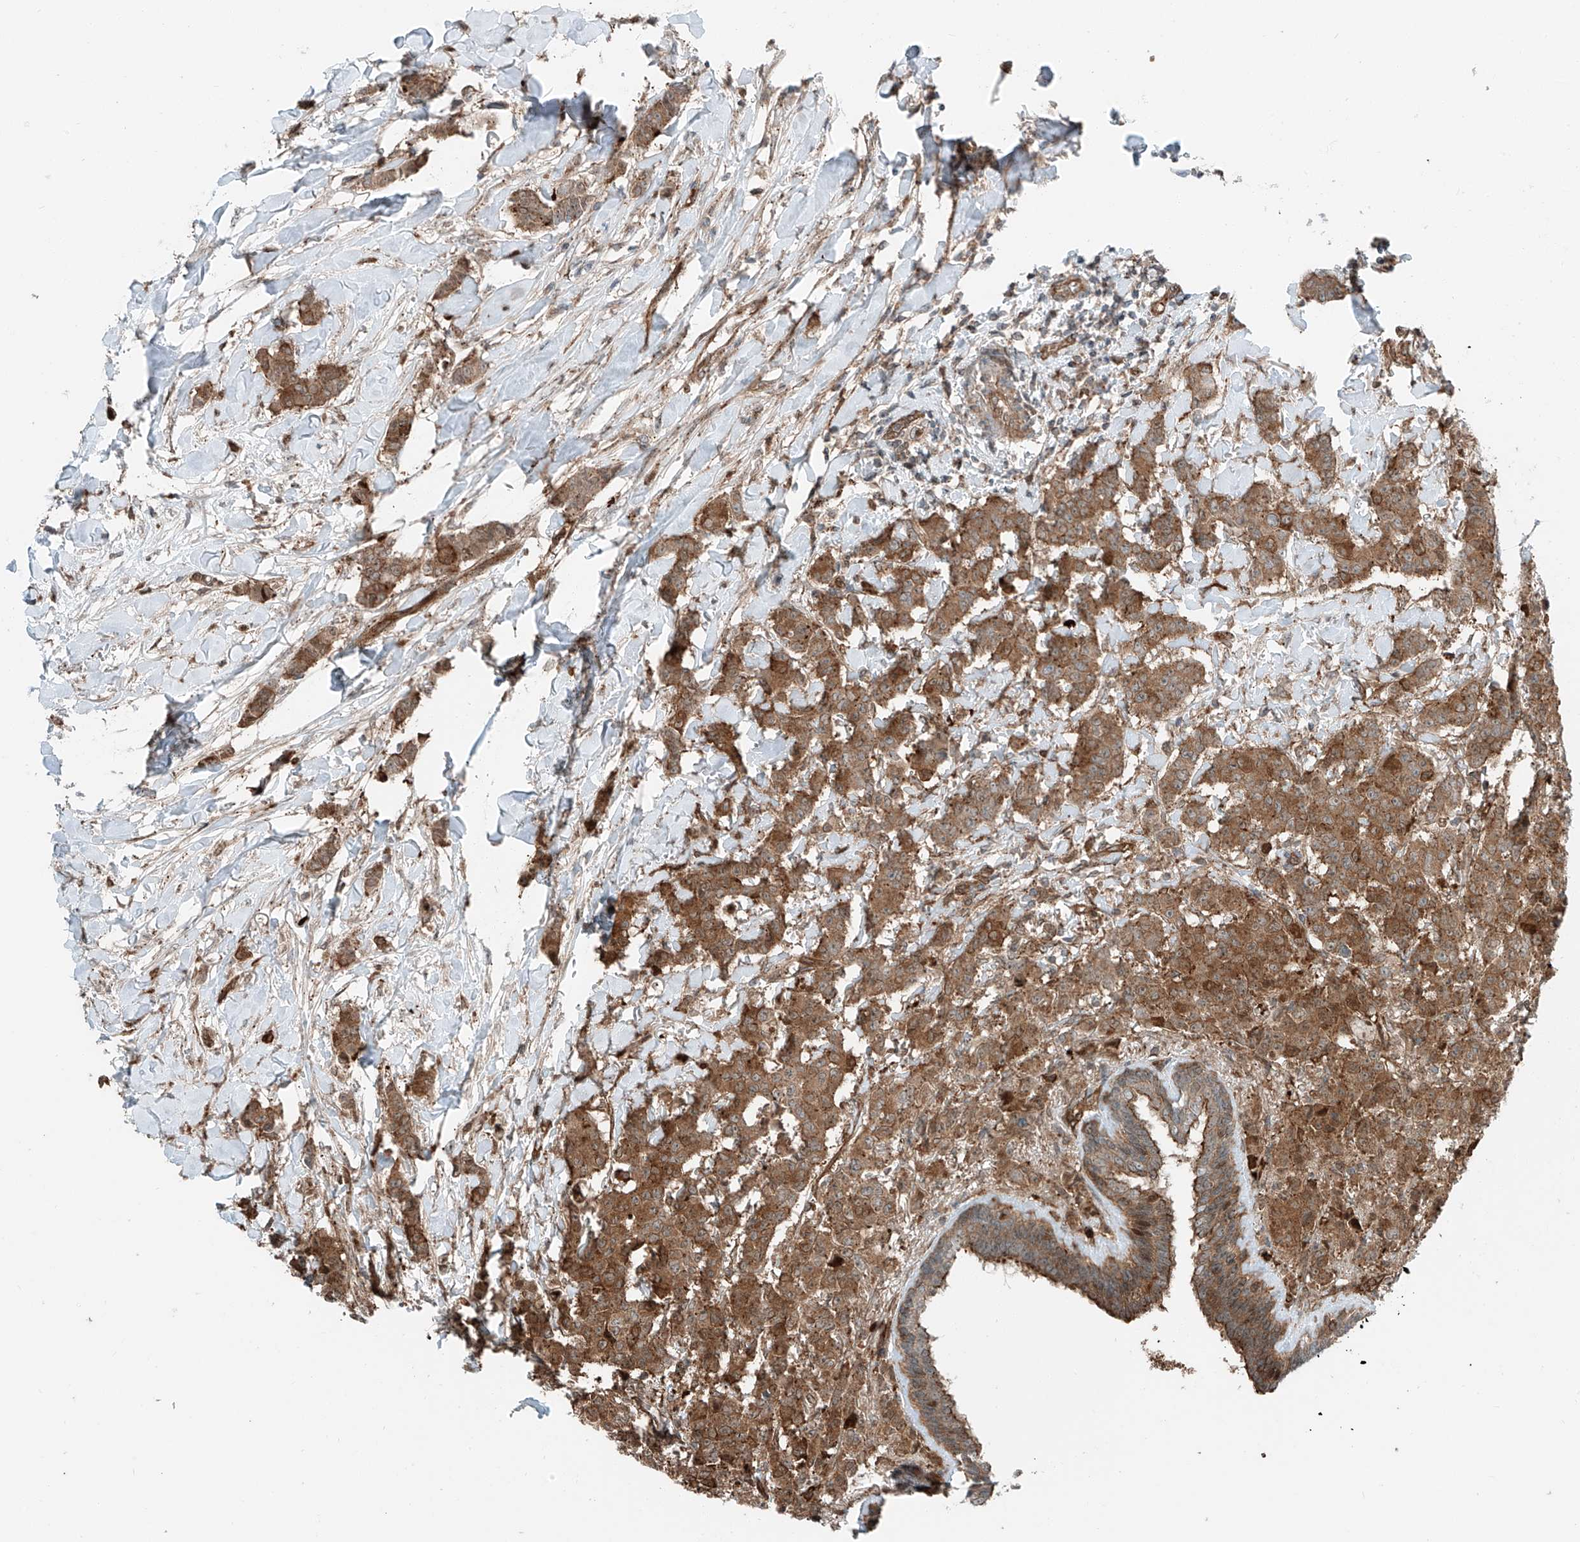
{"staining": {"intensity": "moderate", "quantity": ">75%", "location": "cytoplasmic/membranous"}, "tissue": "breast cancer", "cell_type": "Tumor cells", "image_type": "cancer", "snomed": [{"axis": "morphology", "description": "Duct carcinoma"}, {"axis": "topography", "description": "Breast"}], "caption": "The photomicrograph displays a brown stain indicating the presence of a protein in the cytoplasmic/membranous of tumor cells in breast cancer (infiltrating ductal carcinoma). Nuclei are stained in blue.", "gene": "USP48", "patient": {"sex": "female", "age": 40}}